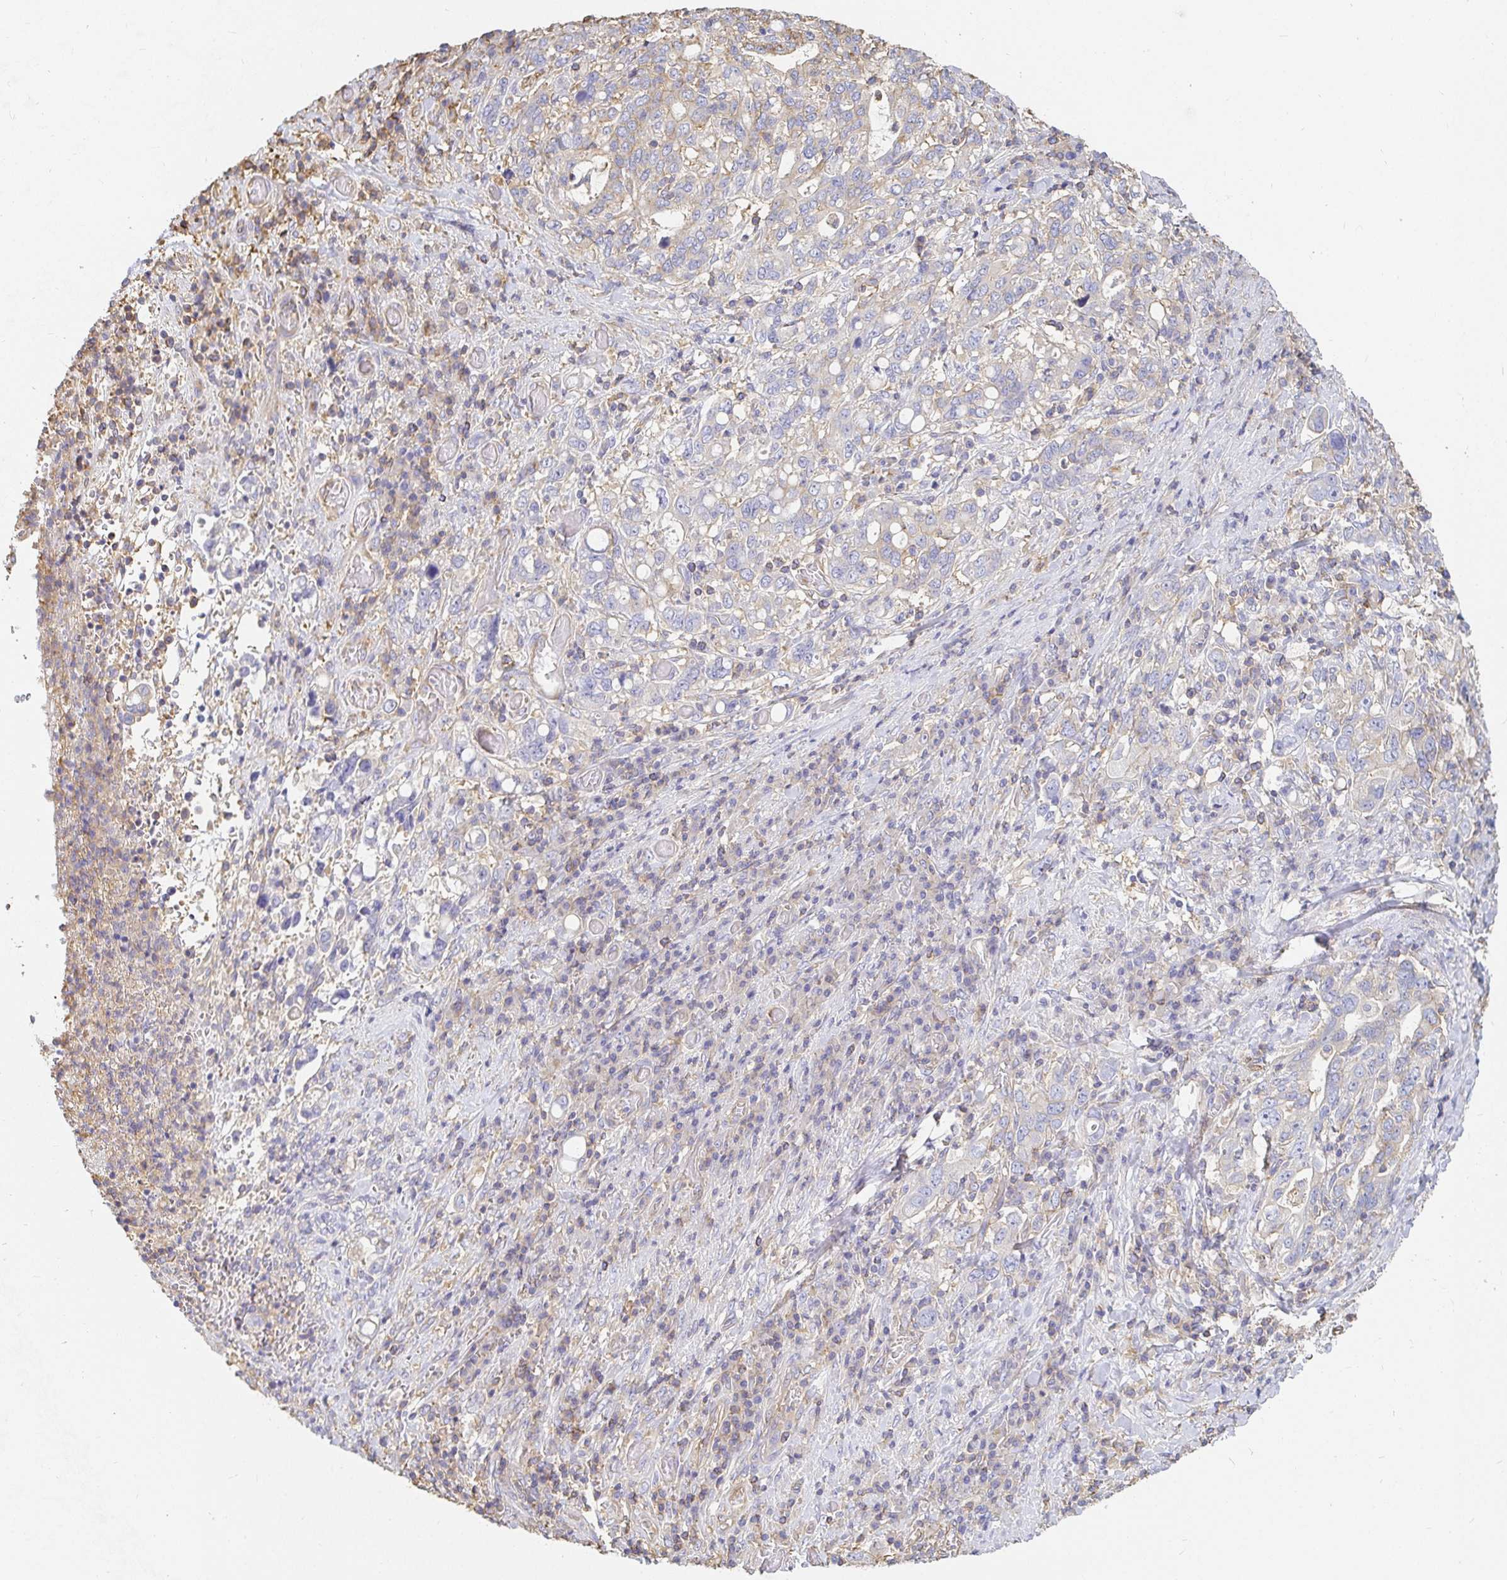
{"staining": {"intensity": "weak", "quantity": "<25%", "location": "cytoplasmic/membranous"}, "tissue": "stomach cancer", "cell_type": "Tumor cells", "image_type": "cancer", "snomed": [{"axis": "morphology", "description": "Adenocarcinoma, NOS"}, {"axis": "topography", "description": "Stomach, upper"}, {"axis": "topography", "description": "Stomach"}], "caption": "The immunohistochemistry photomicrograph has no significant positivity in tumor cells of stomach cancer tissue. Nuclei are stained in blue.", "gene": "TSPAN19", "patient": {"sex": "male", "age": 62}}